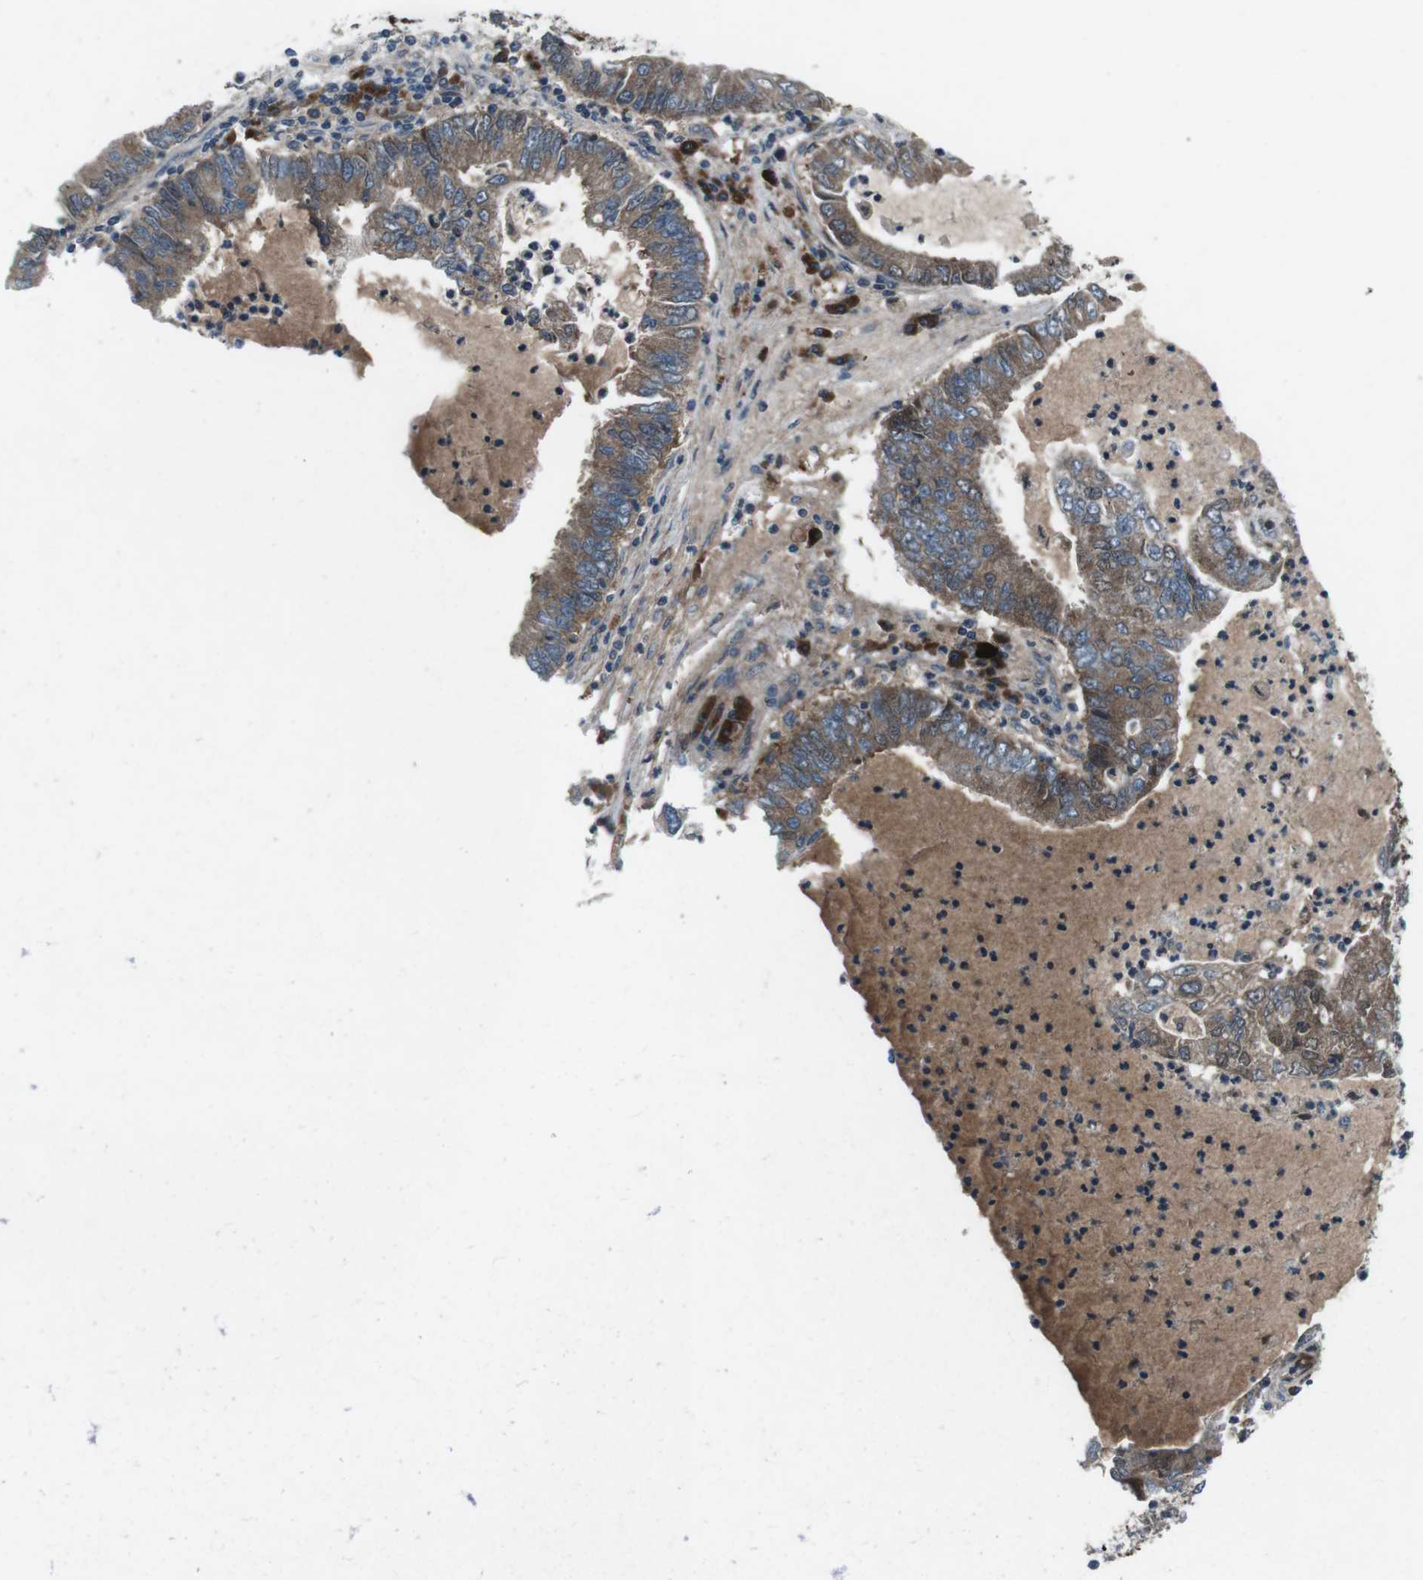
{"staining": {"intensity": "moderate", "quantity": ">75%", "location": "cytoplasmic/membranous"}, "tissue": "lung cancer", "cell_type": "Tumor cells", "image_type": "cancer", "snomed": [{"axis": "morphology", "description": "Adenocarcinoma, NOS"}, {"axis": "topography", "description": "Lung"}], "caption": "This histopathology image exhibits immunohistochemistry (IHC) staining of human adenocarcinoma (lung), with medium moderate cytoplasmic/membranous positivity in about >75% of tumor cells.", "gene": "CDK16", "patient": {"sex": "female", "age": 51}}